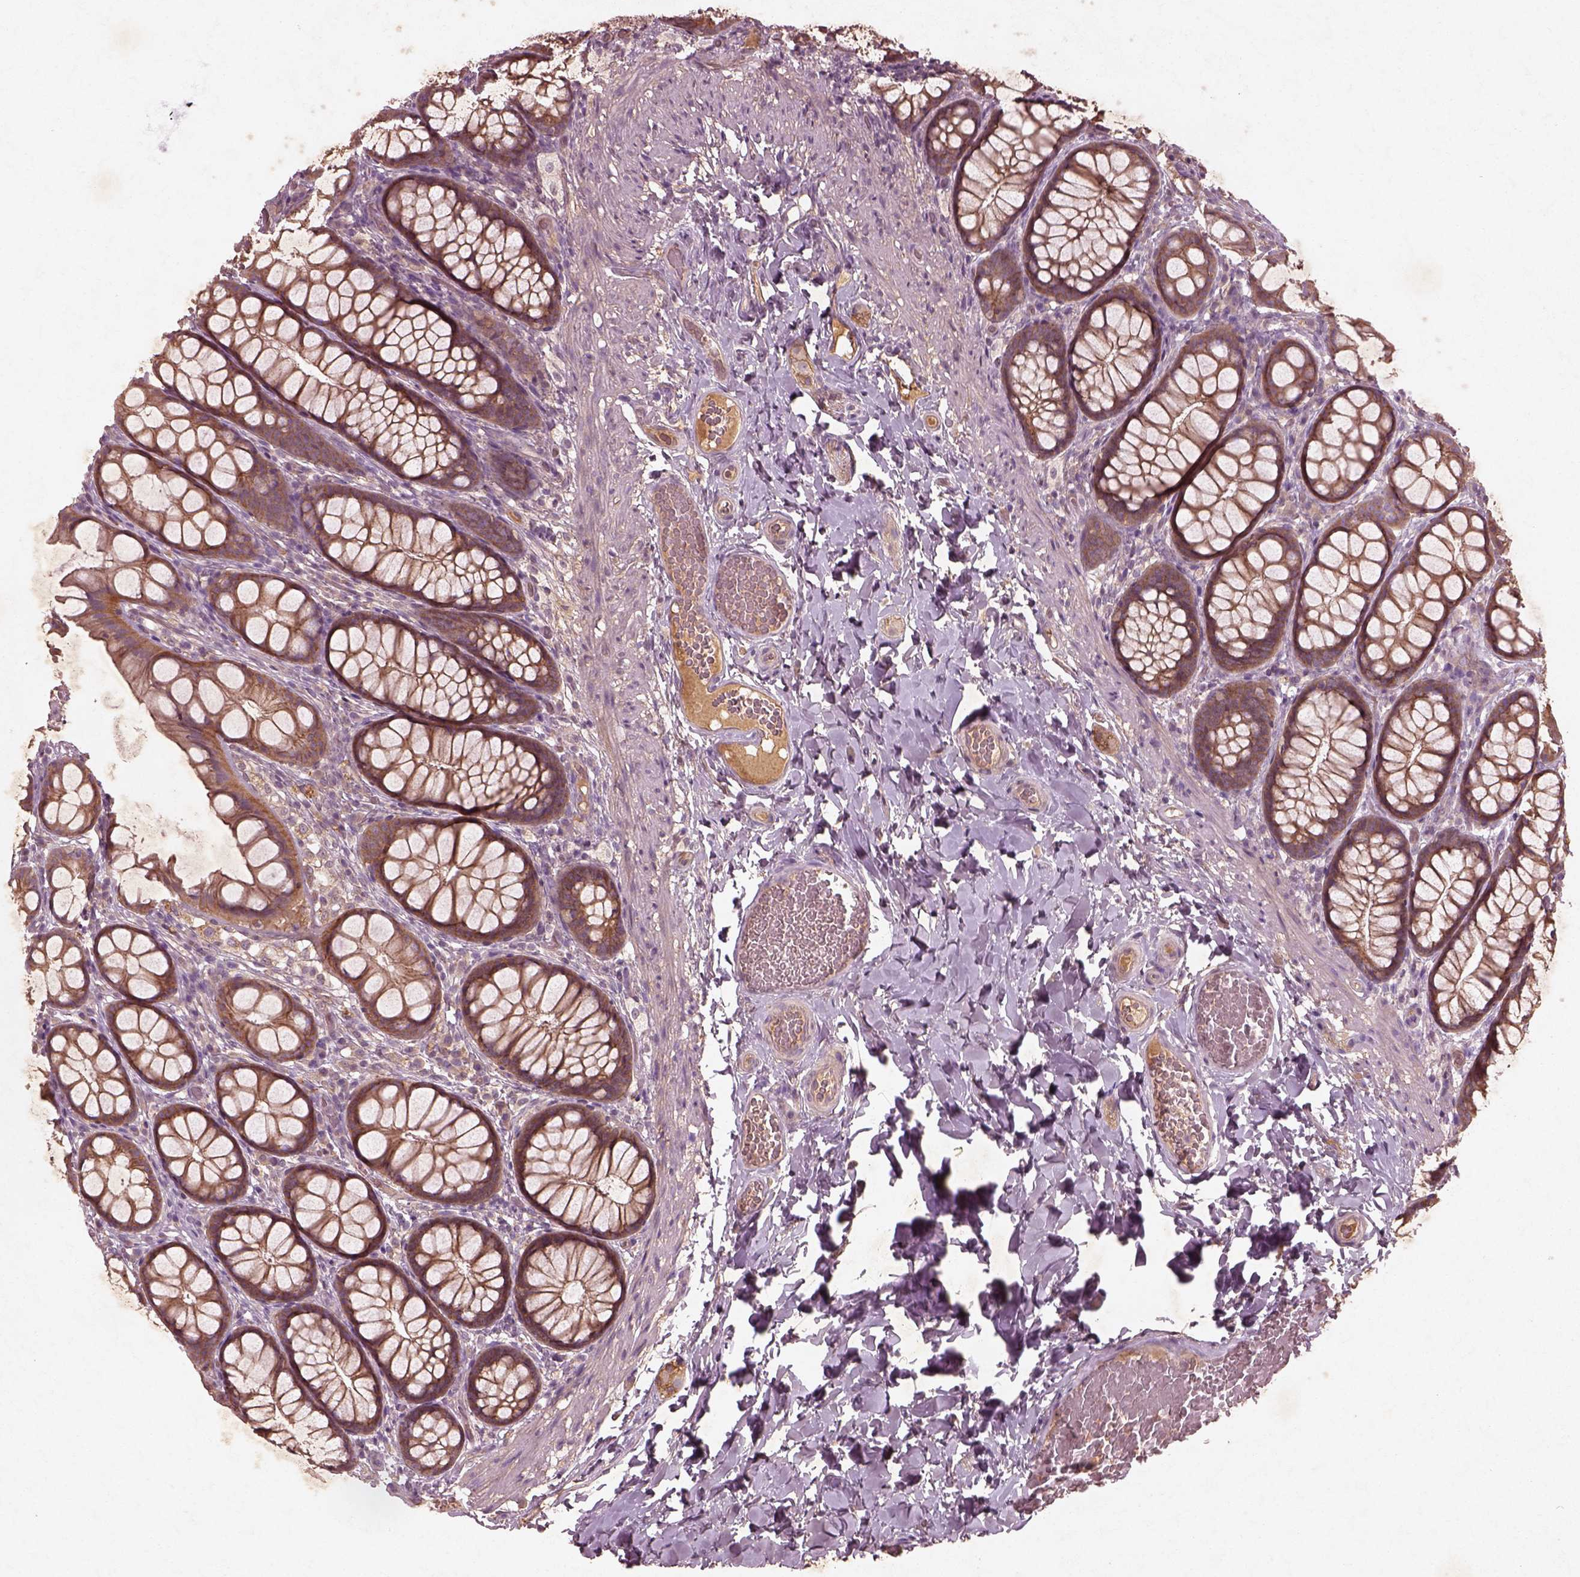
{"staining": {"intensity": "moderate", "quantity": ">75%", "location": "cytoplasmic/membranous"}, "tissue": "colon", "cell_type": "Endothelial cells", "image_type": "normal", "snomed": [{"axis": "morphology", "description": "Normal tissue, NOS"}, {"axis": "topography", "description": "Colon"}], "caption": "The immunohistochemical stain highlights moderate cytoplasmic/membranous staining in endothelial cells of normal colon. The staining was performed using DAB (3,3'-diaminobenzidine) to visualize the protein expression in brown, while the nuclei were stained in blue with hematoxylin (Magnification: 20x).", "gene": "FAM234A", "patient": {"sex": "male", "age": 47}}